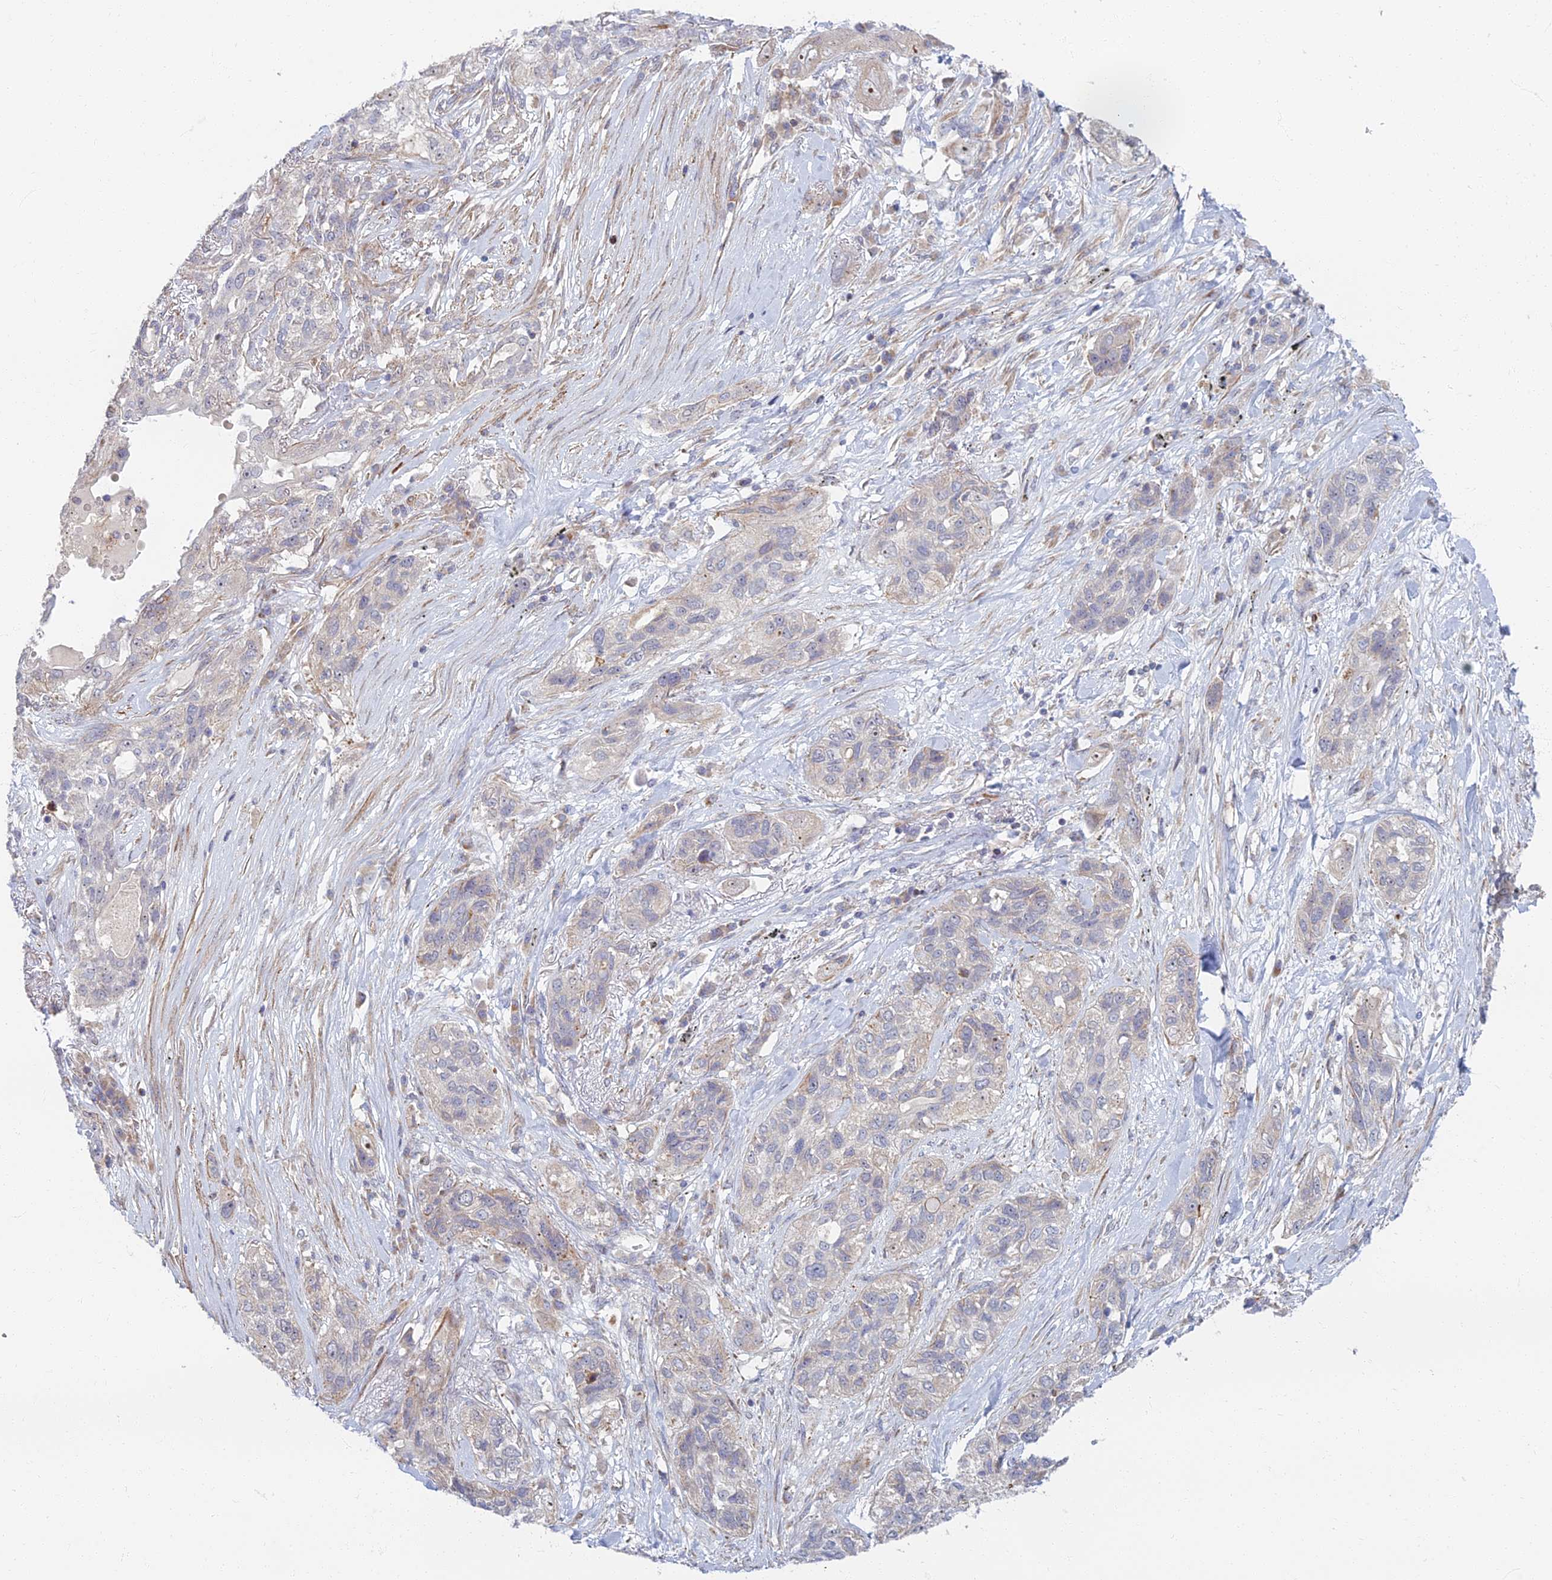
{"staining": {"intensity": "negative", "quantity": "none", "location": "none"}, "tissue": "lung cancer", "cell_type": "Tumor cells", "image_type": "cancer", "snomed": [{"axis": "morphology", "description": "Squamous cell carcinoma, NOS"}, {"axis": "topography", "description": "Lung"}], "caption": "The histopathology image demonstrates no significant expression in tumor cells of squamous cell carcinoma (lung).", "gene": "C15orf40", "patient": {"sex": "female", "age": 70}}